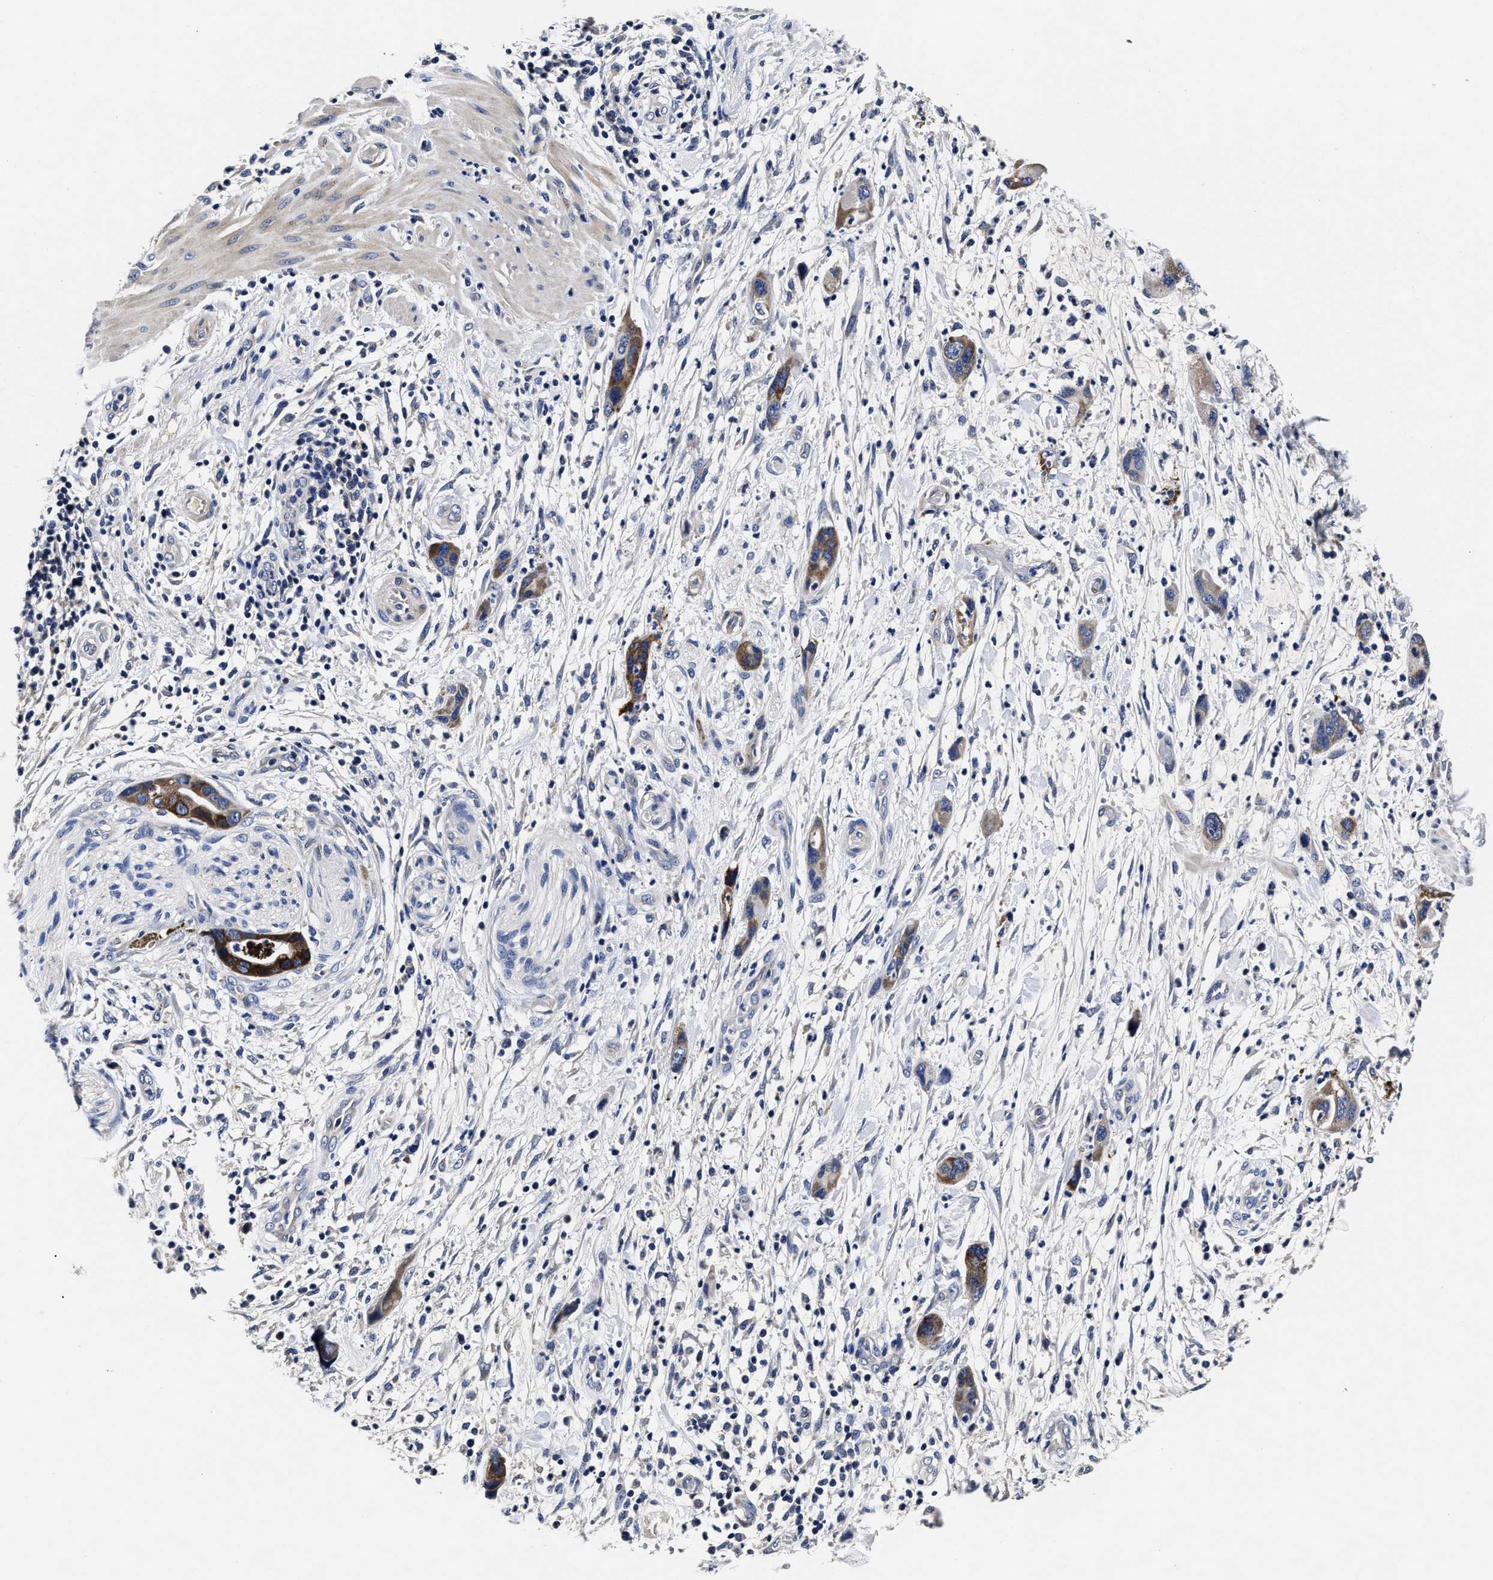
{"staining": {"intensity": "moderate", "quantity": "<25%", "location": "cytoplasmic/membranous"}, "tissue": "pancreatic cancer", "cell_type": "Tumor cells", "image_type": "cancer", "snomed": [{"axis": "morphology", "description": "Adenocarcinoma, NOS"}, {"axis": "topography", "description": "Pancreas"}], "caption": "This photomicrograph reveals pancreatic cancer stained with IHC to label a protein in brown. The cytoplasmic/membranous of tumor cells show moderate positivity for the protein. Nuclei are counter-stained blue.", "gene": "OLFML2A", "patient": {"sex": "female", "age": 71}}